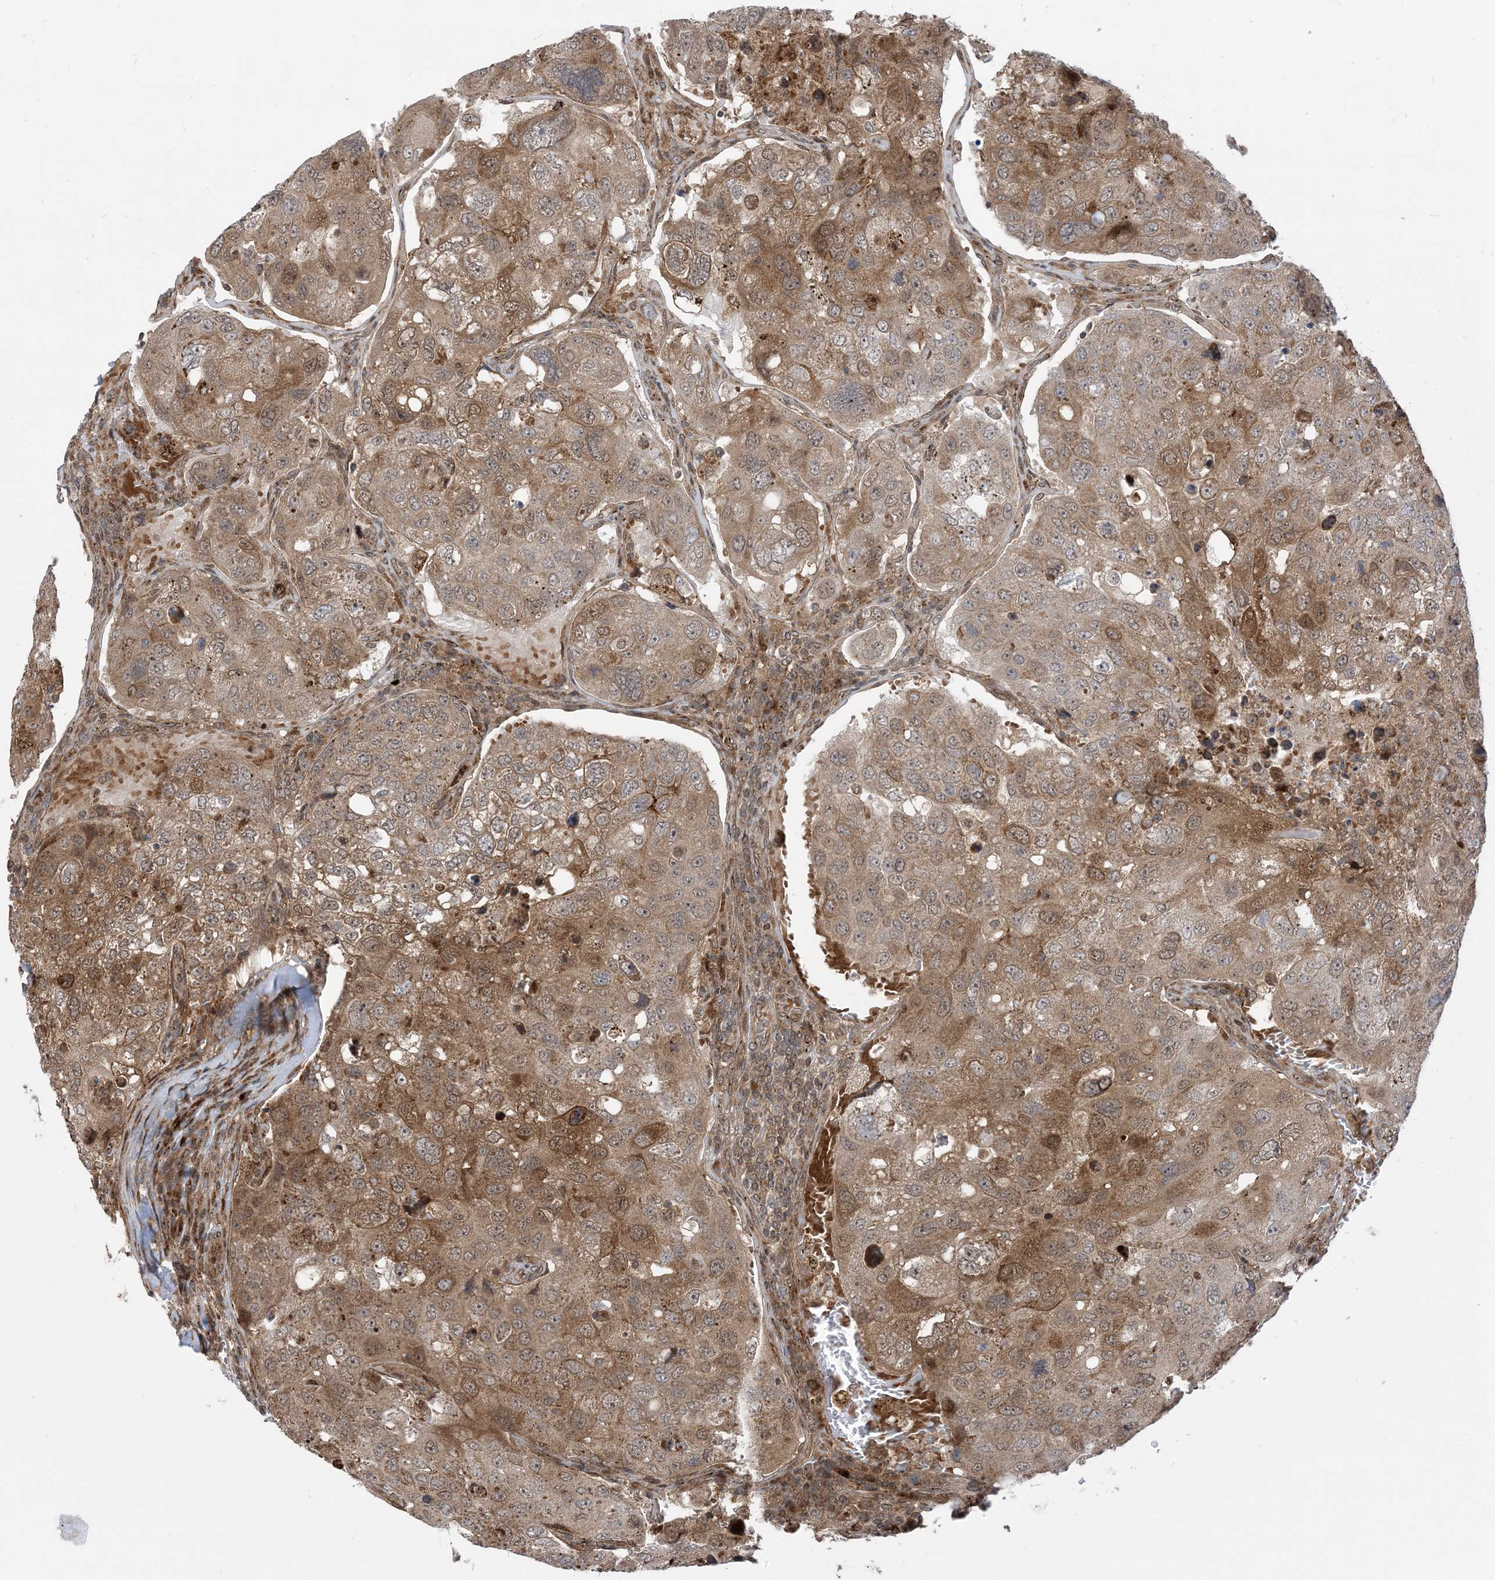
{"staining": {"intensity": "moderate", "quantity": ">75%", "location": "cytoplasmic/membranous"}, "tissue": "urothelial cancer", "cell_type": "Tumor cells", "image_type": "cancer", "snomed": [{"axis": "morphology", "description": "Urothelial carcinoma, High grade"}, {"axis": "topography", "description": "Lymph node"}, {"axis": "topography", "description": "Urinary bladder"}], "caption": "A high-resolution image shows immunohistochemistry (IHC) staining of urothelial carcinoma (high-grade), which displays moderate cytoplasmic/membranous positivity in about >75% of tumor cells.", "gene": "CASP4", "patient": {"sex": "male", "age": 51}}